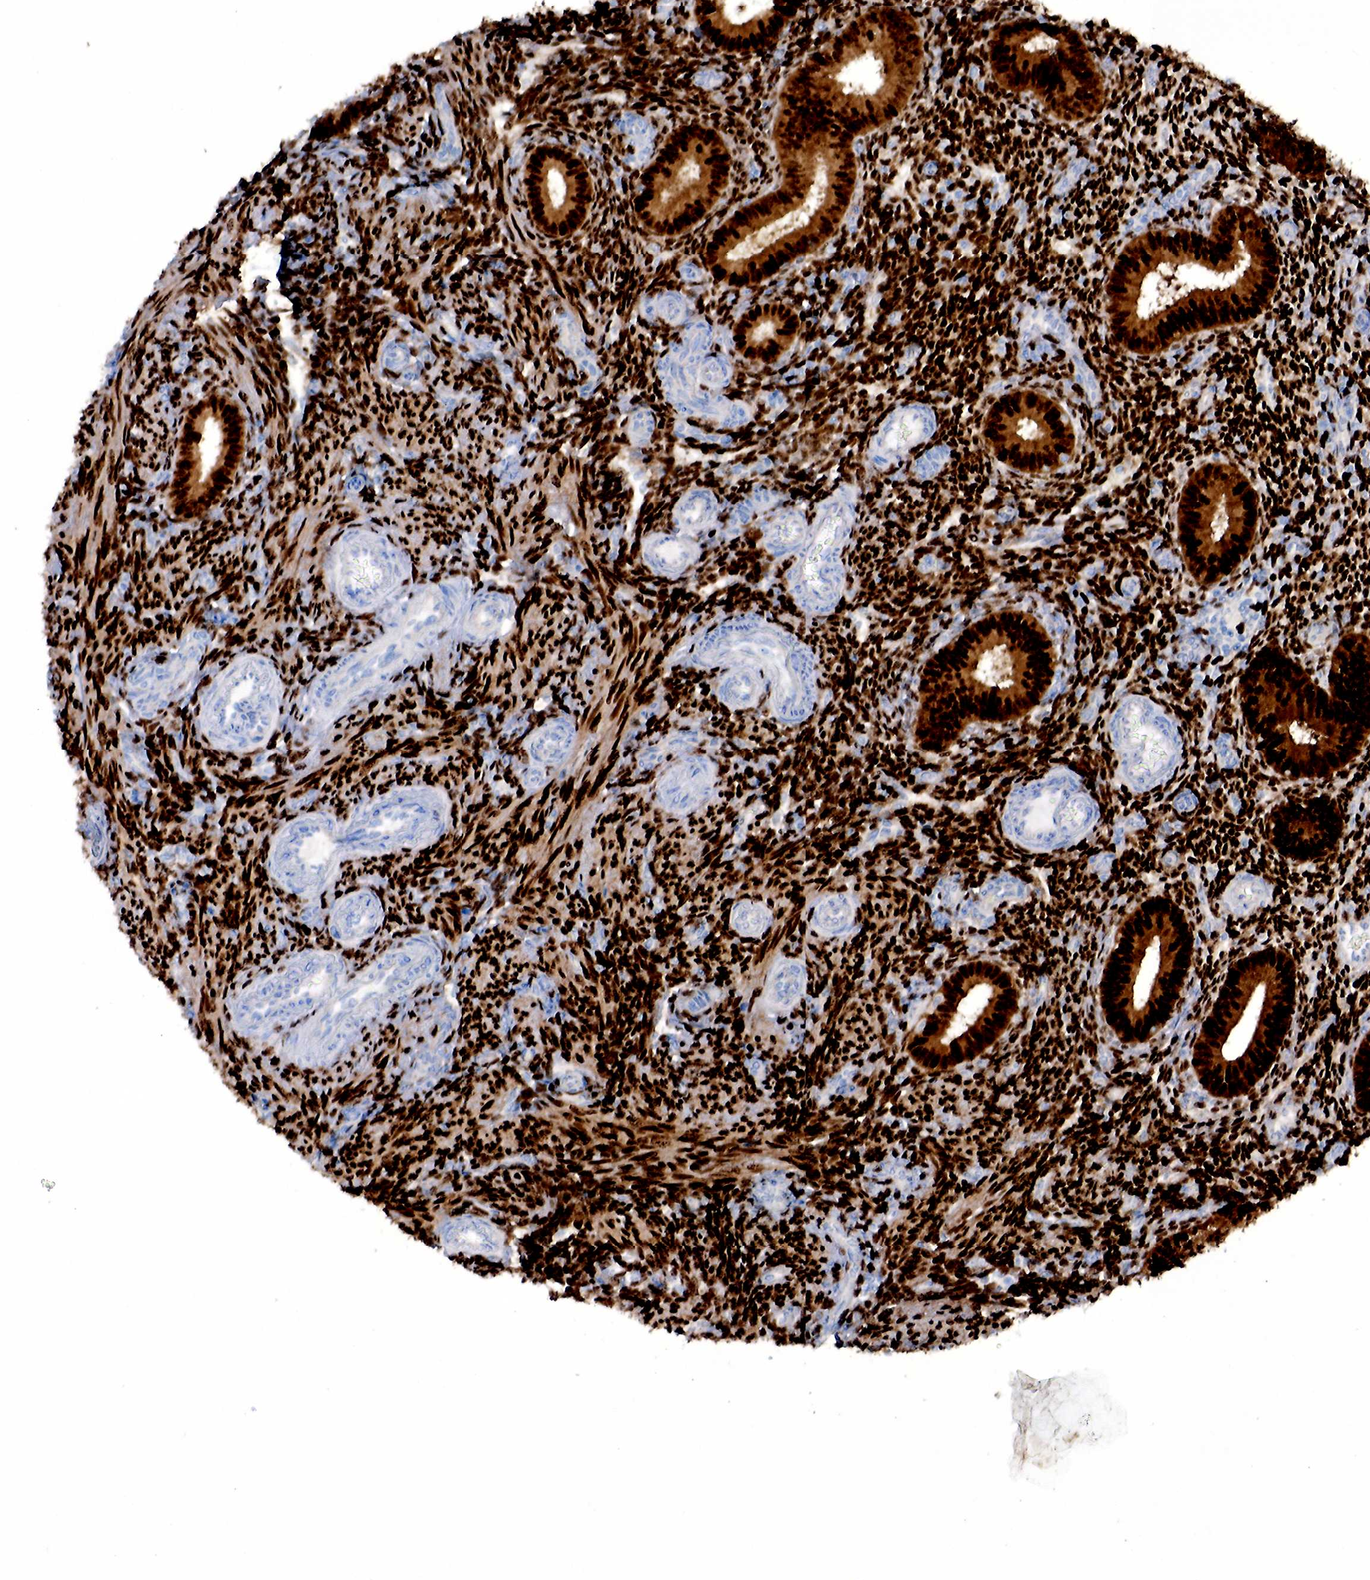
{"staining": {"intensity": "moderate", "quantity": "25%-75%", "location": "nuclear"}, "tissue": "endometrium", "cell_type": "Cells in endometrial stroma", "image_type": "normal", "snomed": [{"axis": "morphology", "description": "Normal tissue, NOS"}, {"axis": "topography", "description": "Endometrium"}], "caption": "Immunohistochemistry (IHC) (DAB (3,3'-diaminobenzidine)) staining of benign human endometrium displays moderate nuclear protein staining in approximately 25%-75% of cells in endometrial stroma. (DAB IHC, brown staining for protein, blue staining for nuclei).", "gene": "PGR", "patient": {"sex": "female", "age": 35}}